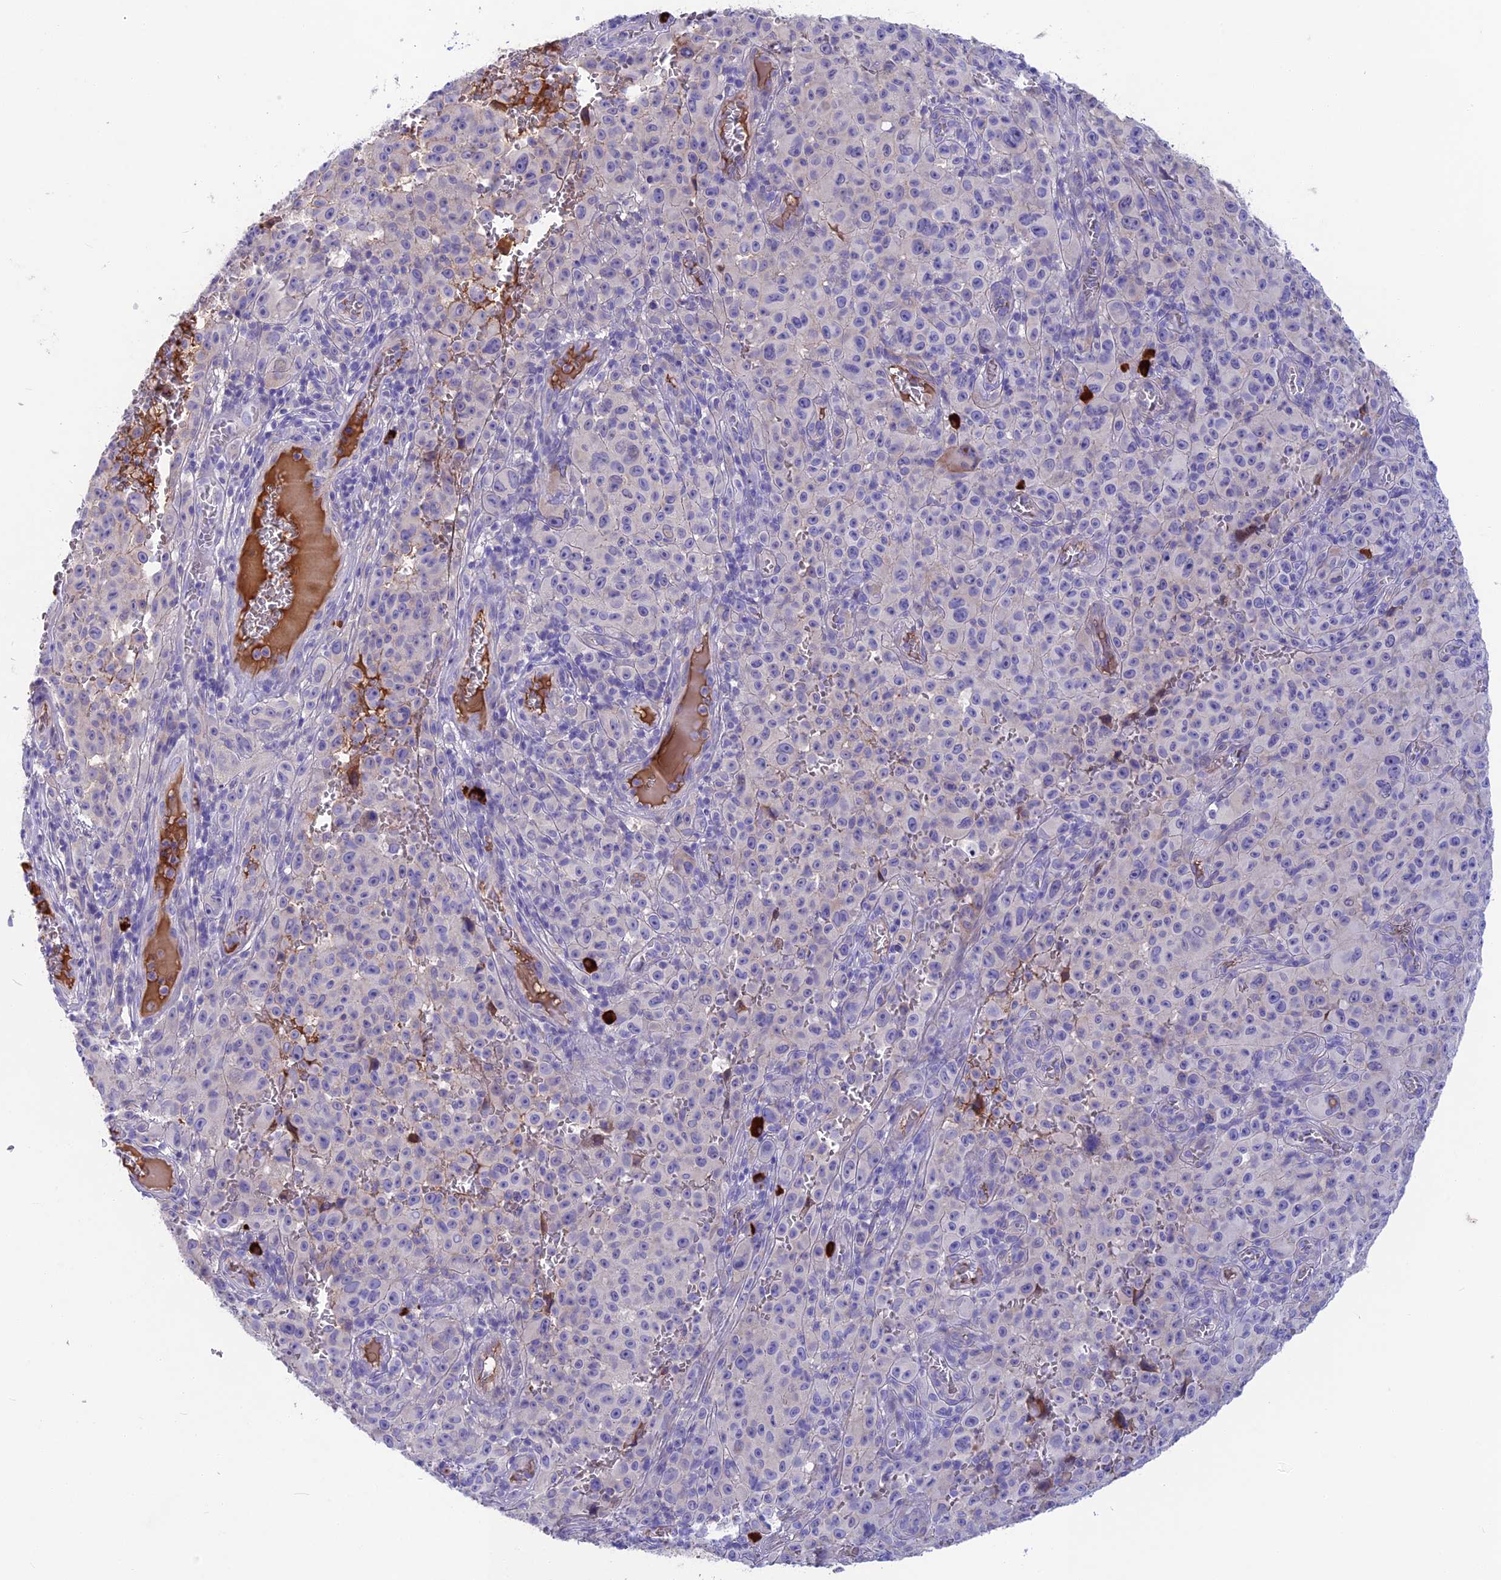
{"staining": {"intensity": "negative", "quantity": "none", "location": "none"}, "tissue": "melanoma", "cell_type": "Tumor cells", "image_type": "cancer", "snomed": [{"axis": "morphology", "description": "Malignant melanoma, NOS"}, {"axis": "topography", "description": "Skin"}], "caption": "The image exhibits no staining of tumor cells in malignant melanoma.", "gene": "SNAP91", "patient": {"sex": "female", "age": 82}}